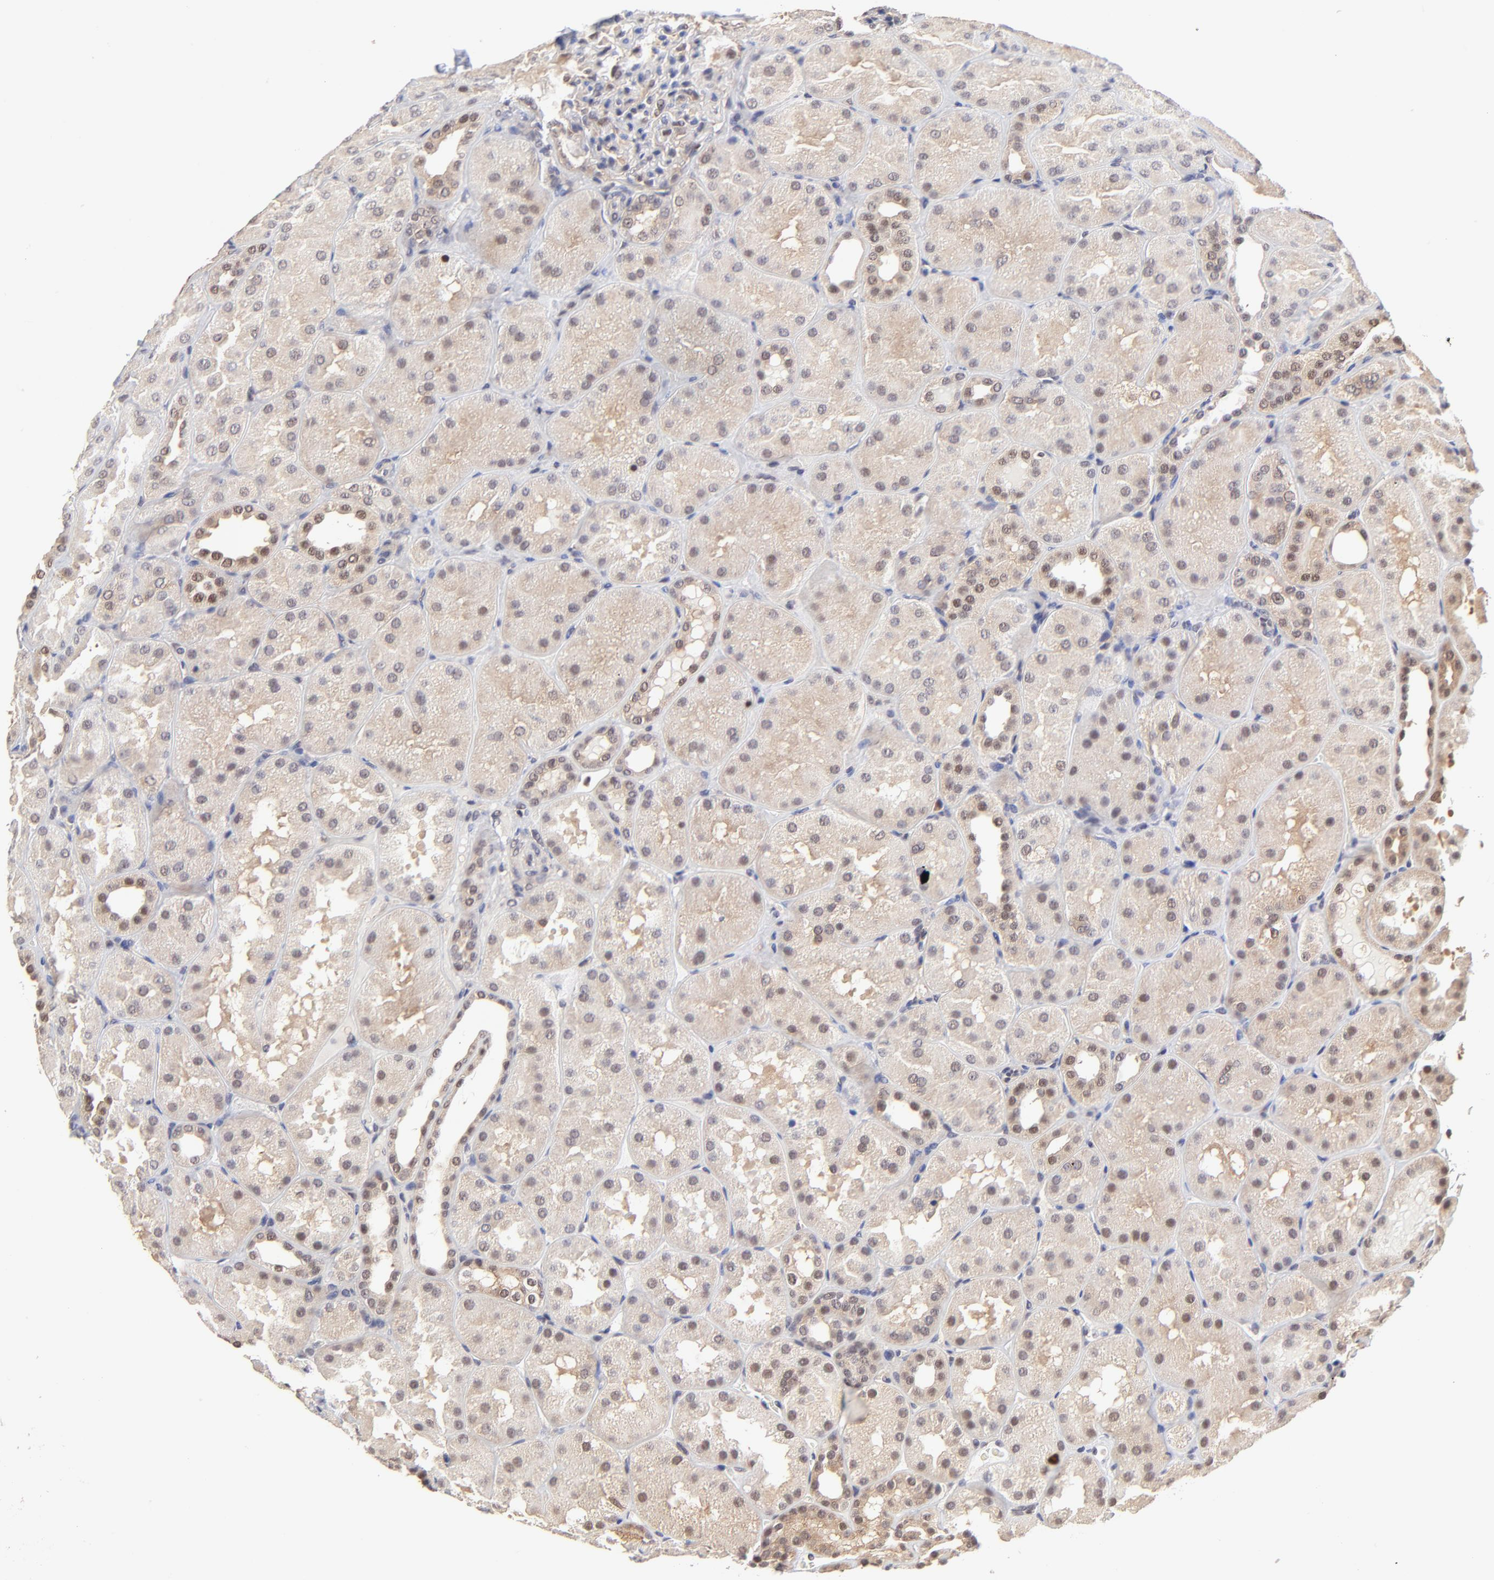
{"staining": {"intensity": "weak", "quantity": "25%-75%", "location": "nuclear"}, "tissue": "kidney", "cell_type": "Cells in glomeruli", "image_type": "normal", "snomed": [{"axis": "morphology", "description": "Normal tissue, NOS"}, {"axis": "topography", "description": "Kidney"}], "caption": "Weak nuclear expression for a protein is seen in approximately 25%-75% of cells in glomeruli of normal kidney using IHC.", "gene": "PSMC4", "patient": {"sex": "male", "age": 28}}